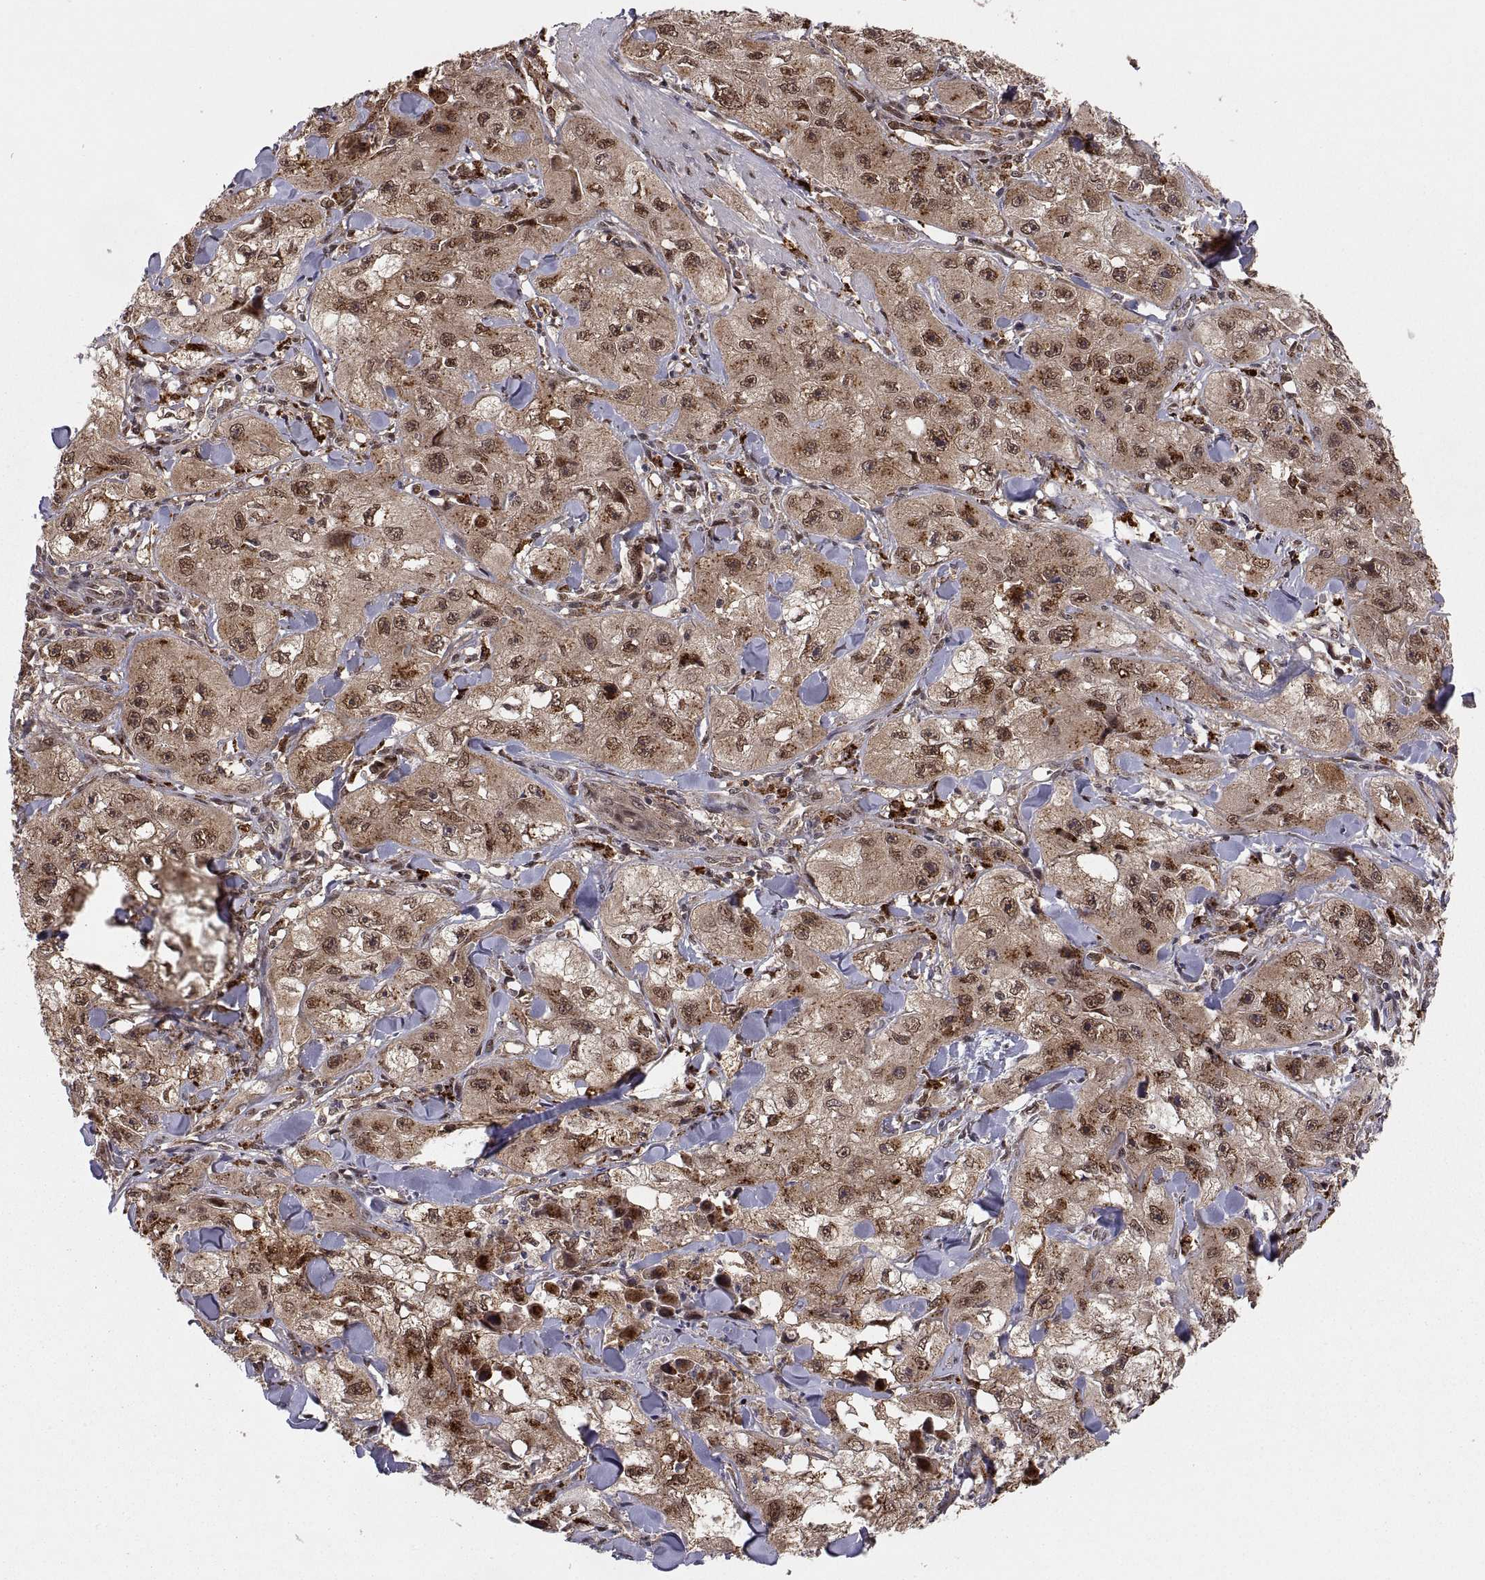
{"staining": {"intensity": "moderate", "quantity": ">75%", "location": "cytoplasmic/membranous,nuclear"}, "tissue": "skin cancer", "cell_type": "Tumor cells", "image_type": "cancer", "snomed": [{"axis": "morphology", "description": "Squamous cell carcinoma, NOS"}, {"axis": "topography", "description": "Skin"}, {"axis": "topography", "description": "Subcutis"}], "caption": "IHC staining of skin cancer, which shows medium levels of moderate cytoplasmic/membranous and nuclear staining in approximately >75% of tumor cells indicating moderate cytoplasmic/membranous and nuclear protein expression. The staining was performed using DAB (3,3'-diaminobenzidine) (brown) for protein detection and nuclei were counterstained in hematoxylin (blue).", "gene": "PSMC2", "patient": {"sex": "male", "age": 73}}